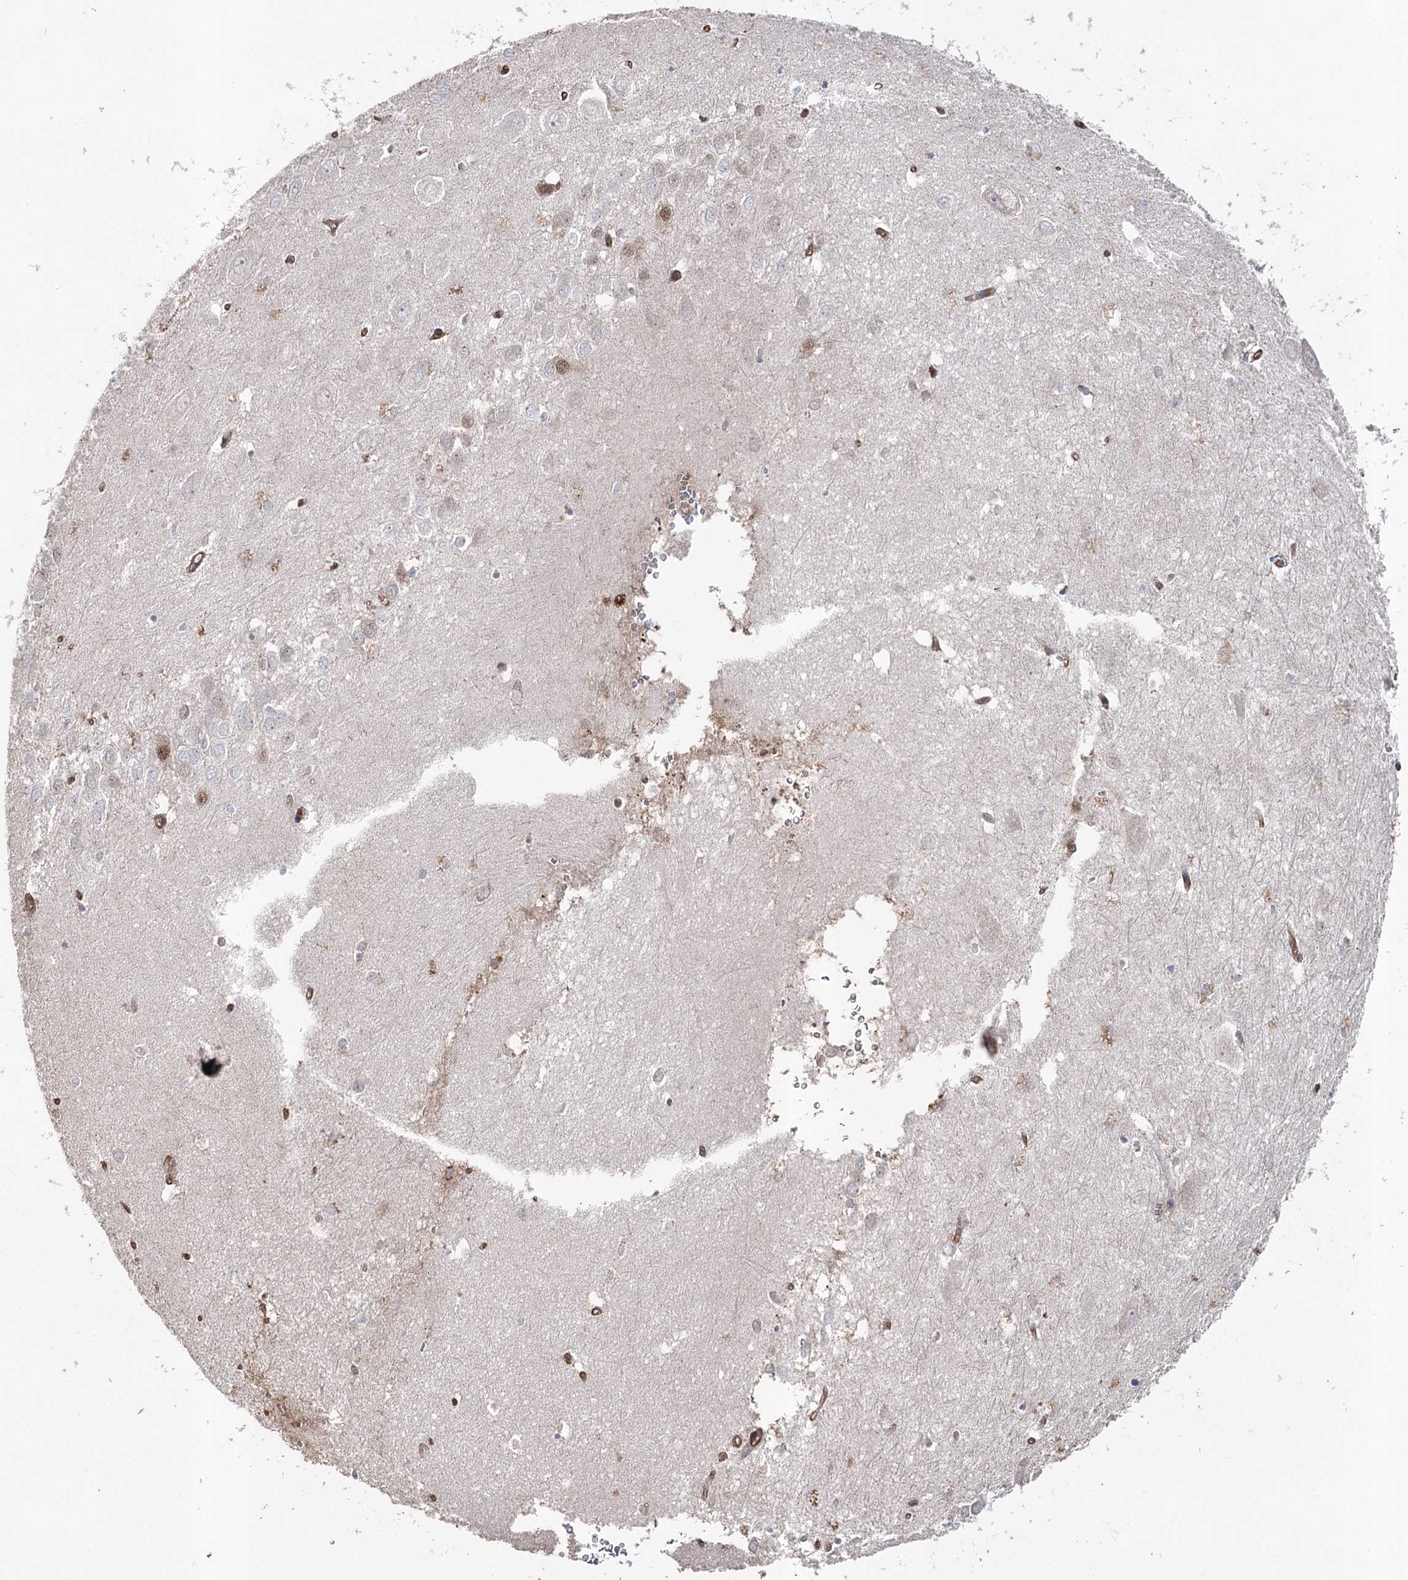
{"staining": {"intensity": "weak", "quantity": "<25%", "location": "nuclear"}, "tissue": "hippocampus", "cell_type": "Glial cells", "image_type": "normal", "snomed": [{"axis": "morphology", "description": "Normal tissue, NOS"}, {"axis": "topography", "description": "Hippocampus"}], "caption": "Human hippocampus stained for a protein using IHC demonstrates no positivity in glial cells.", "gene": "FAM13B", "patient": {"sex": "female", "age": 64}}